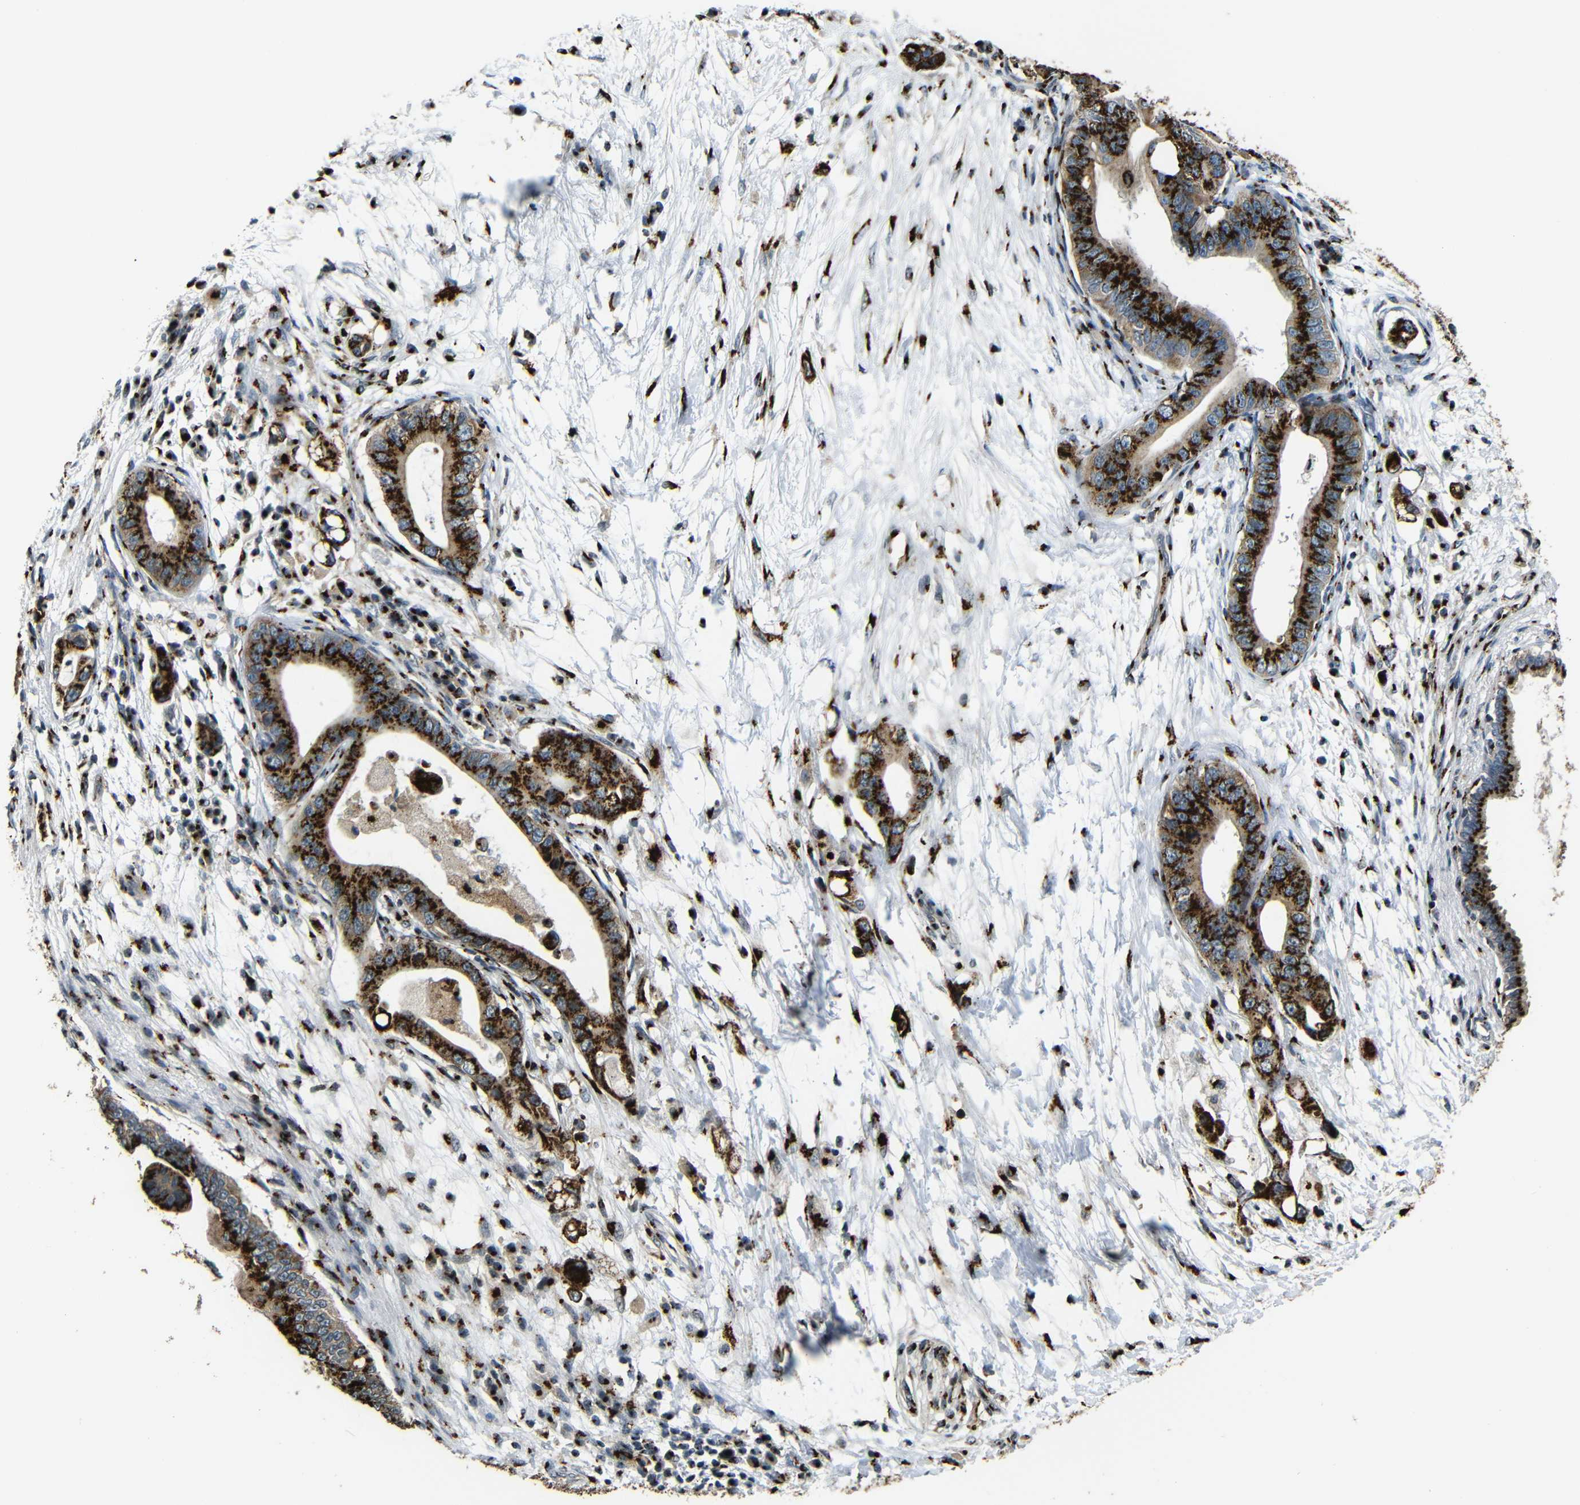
{"staining": {"intensity": "strong", "quantity": ">75%", "location": "cytoplasmic/membranous"}, "tissue": "pancreatic cancer", "cell_type": "Tumor cells", "image_type": "cancer", "snomed": [{"axis": "morphology", "description": "Adenocarcinoma, NOS"}, {"axis": "topography", "description": "Pancreas"}], "caption": "Immunohistochemical staining of human pancreatic adenocarcinoma demonstrates strong cytoplasmic/membranous protein staining in about >75% of tumor cells.", "gene": "TGOLN2", "patient": {"sex": "male", "age": 77}}